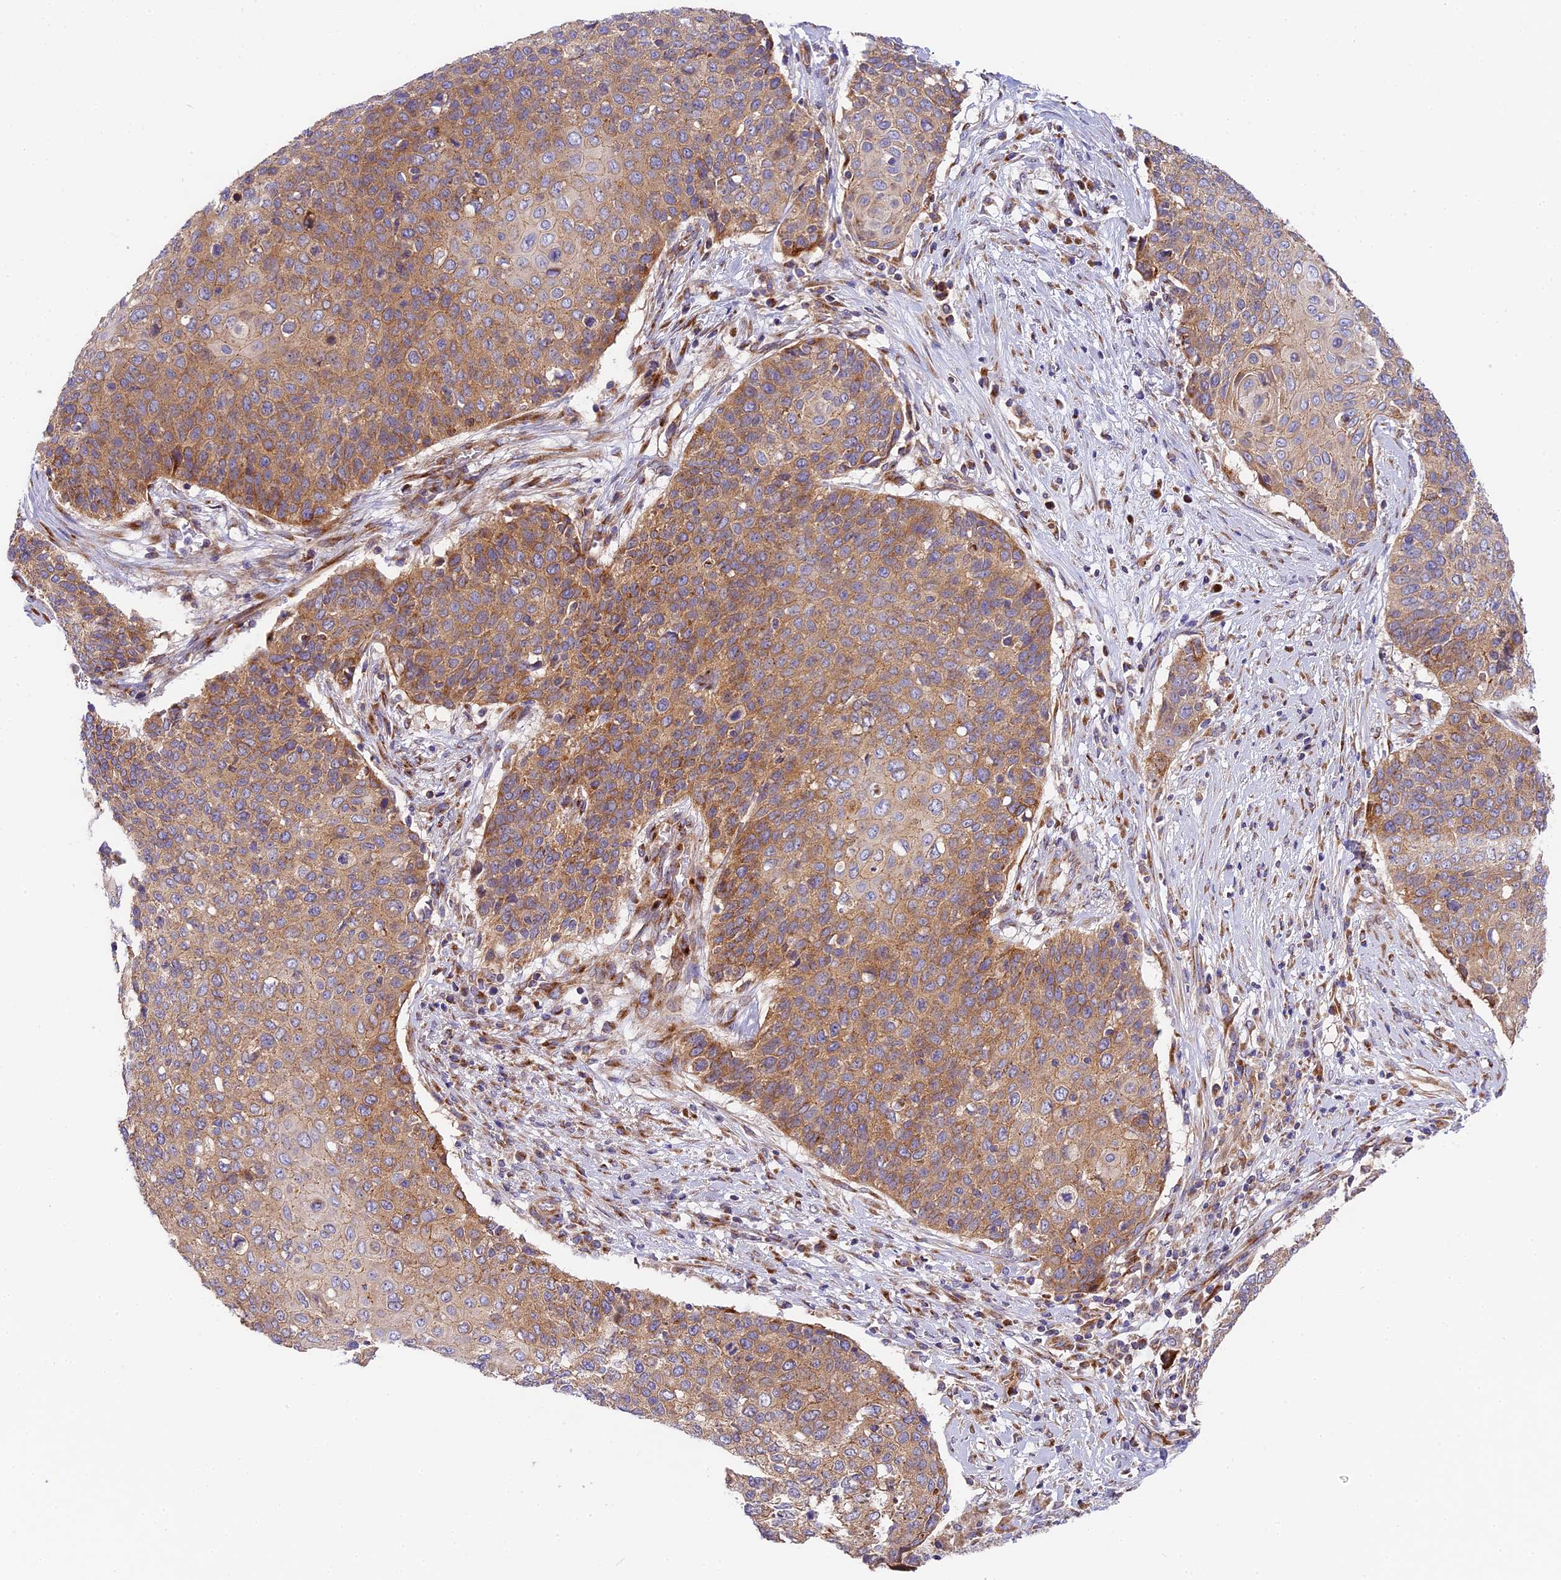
{"staining": {"intensity": "moderate", "quantity": ">75%", "location": "cytoplasmic/membranous"}, "tissue": "cervical cancer", "cell_type": "Tumor cells", "image_type": "cancer", "snomed": [{"axis": "morphology", "description": "Squamous cell carcinoma, NOS"}, {"axis": "topography", "description": "Cervix"}], "caption": "This is an image of immunohistochemistry (IHC) staining of cervical cancer (squamous cell carcinoma), which shows moderate positivity in the cytoplasmic/membranous of tumor cells.", "gene": "MRAS", "patient": {"sex": "female", "age": 39}}